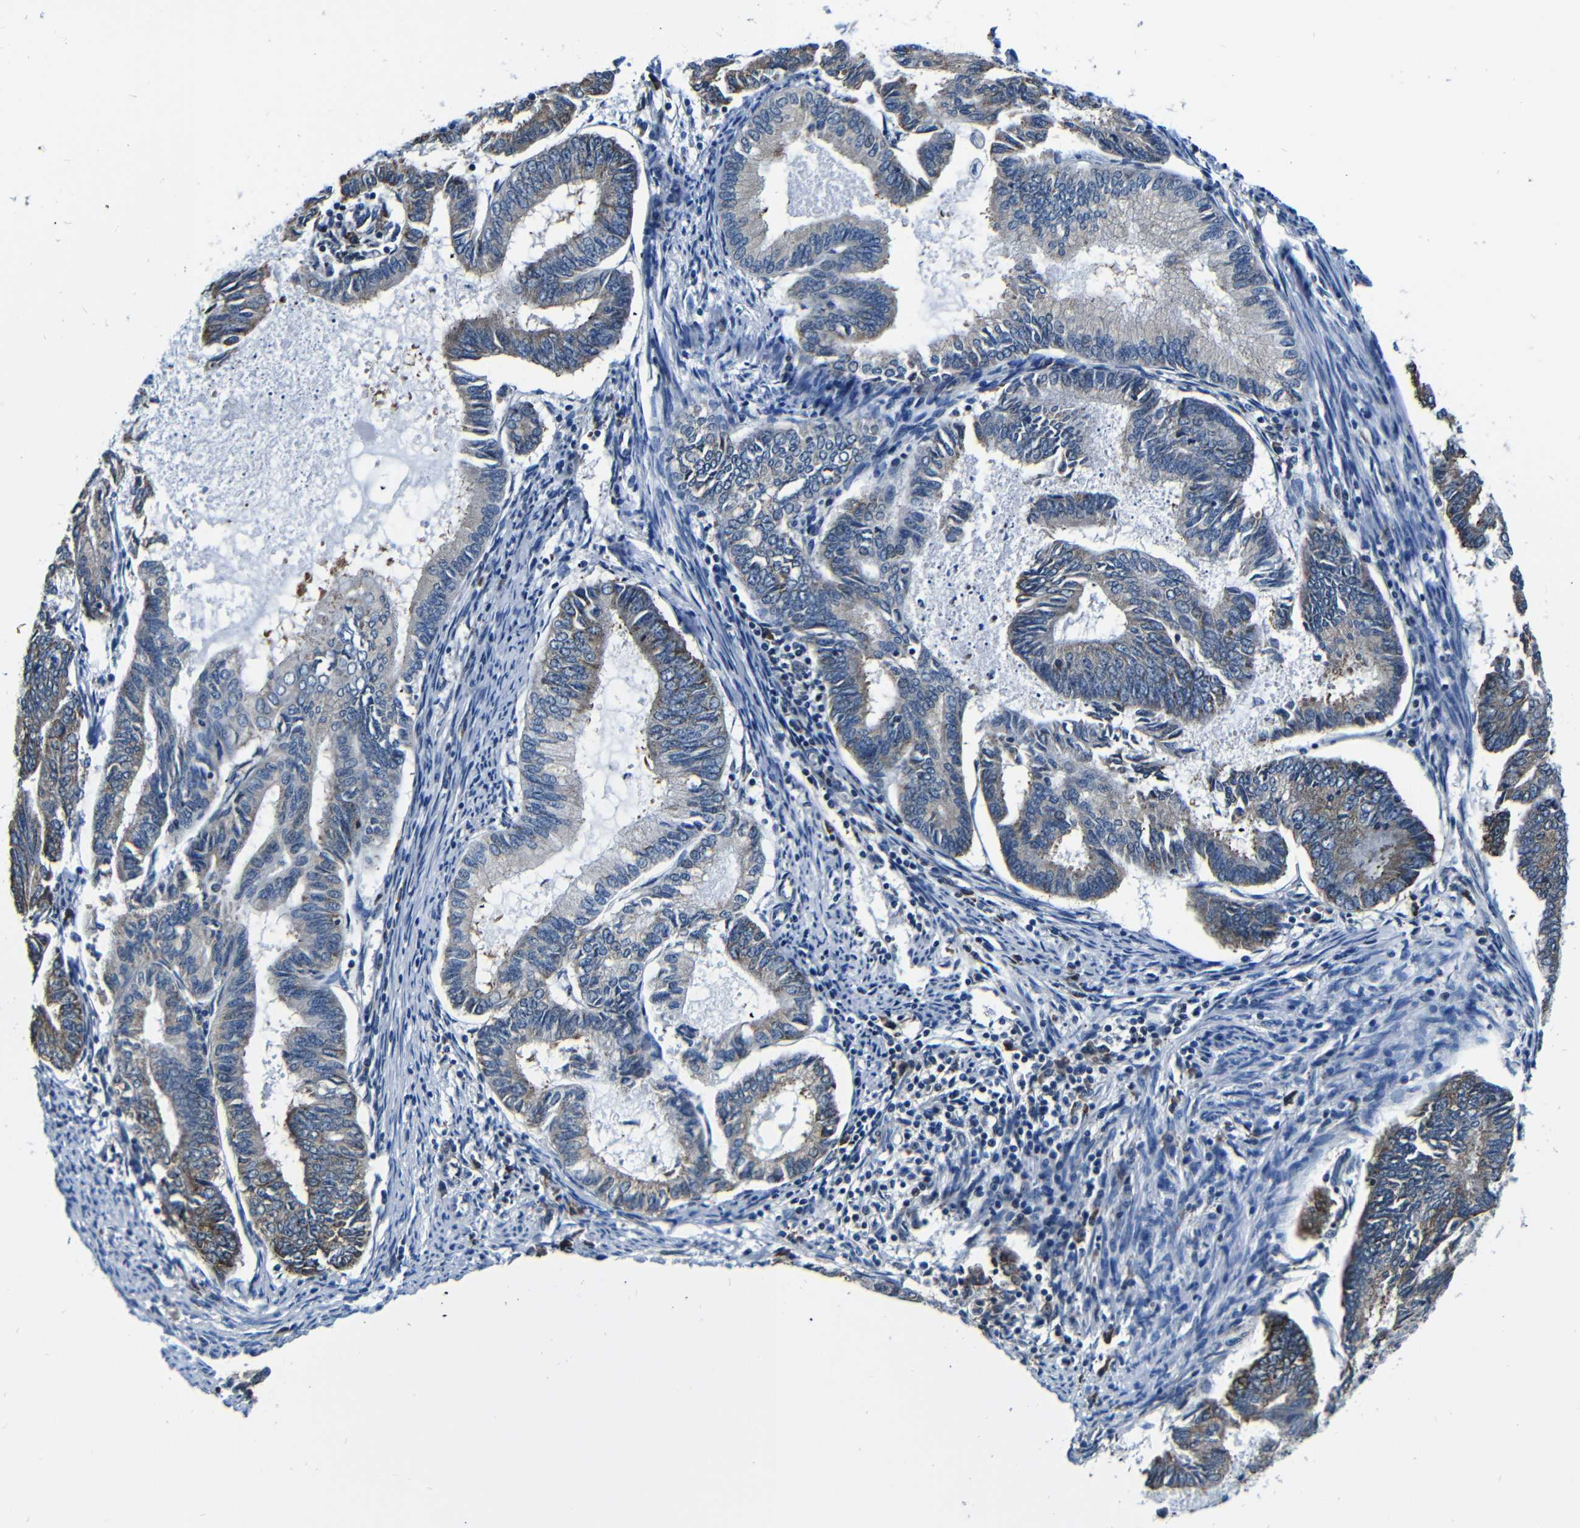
{"staining": {"intensity": "moderate", "quantity": ">75%", "location": "cytoplasmic/membranous"}, "tissue": "endometrial cancer", "cell_type": "Tumor cells", "image_type": "cancer", "snomed": [{"axis": "morphology", "description": "Adenocarcinoma, NOS"}, {"axis": "topography", "description": "Endometrium"}], "caption": "This is an image of immunohistochemistry staining of endometrial adenocarcinoma, which shows moderate positivity in the cytoplasmic/membranous of tumor cells.", "gene": "NCBP3", "patient": {"sex": "female", "age": 86}}